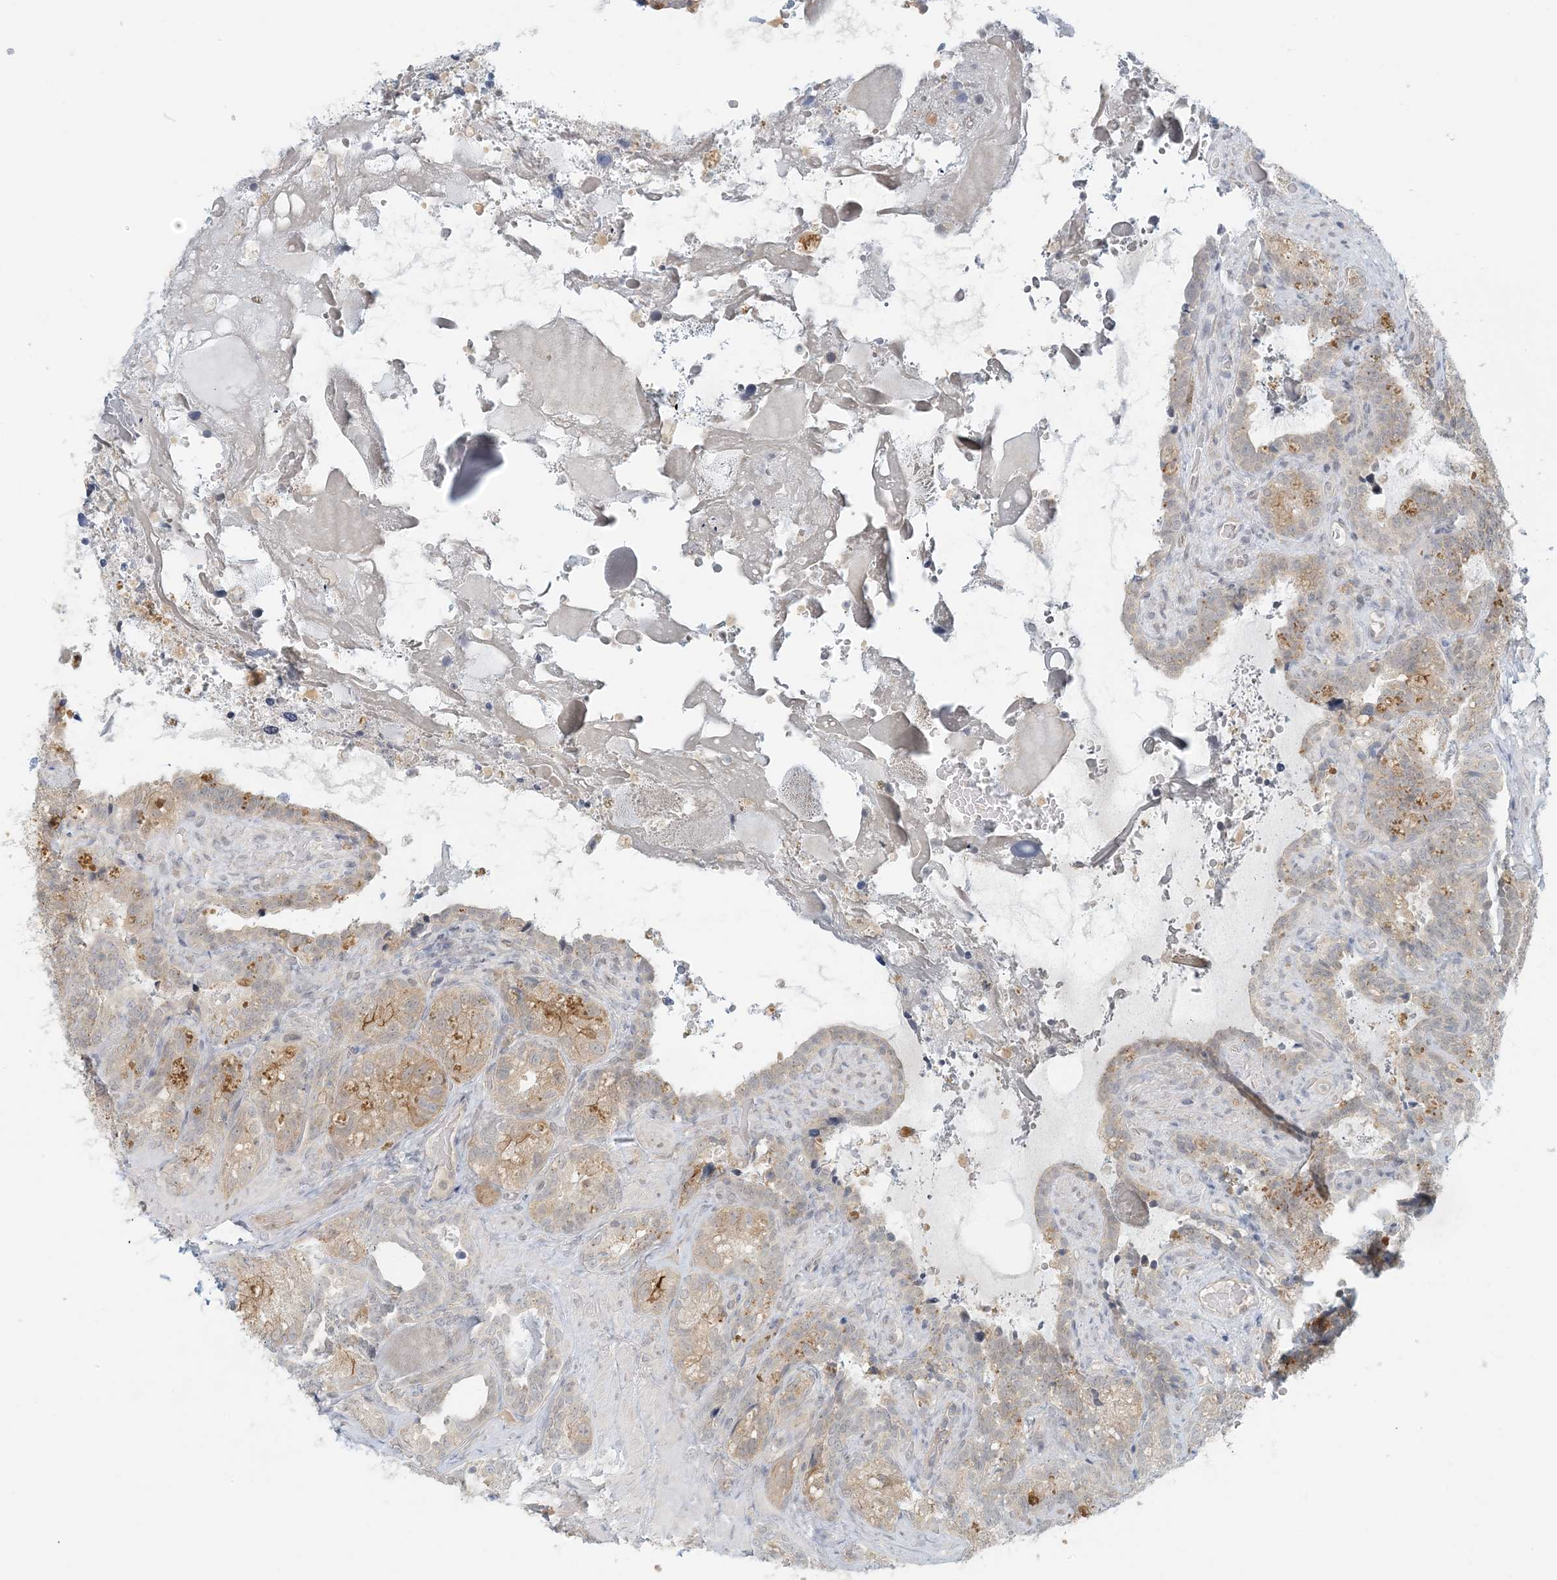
{"staining": {"intensity": "moderate", "quantity": "25%-75%", "location": "cytoplasmic/membranous"}, "tissue": "seminal vesicle", "cell_type": "Glandular cells", "image_type": "normal", "snomed": [{"axis": "morphology", "description": "Normal tissue, NOS"}, {"axis": "topography", "description": "Seminal veicle"}, {"axis": "topography", "description": "Peripheral nerve tissue"}], "caption": "Immunohistochemistry (DAB) staining of benign human seminal vesicle exhibits moderate cytoplasmic/membranous protein positivity in approximately 25%-75% of glandular cells.", "gene": "OBI1", "patient": {"sex": "male", "age": 67}}